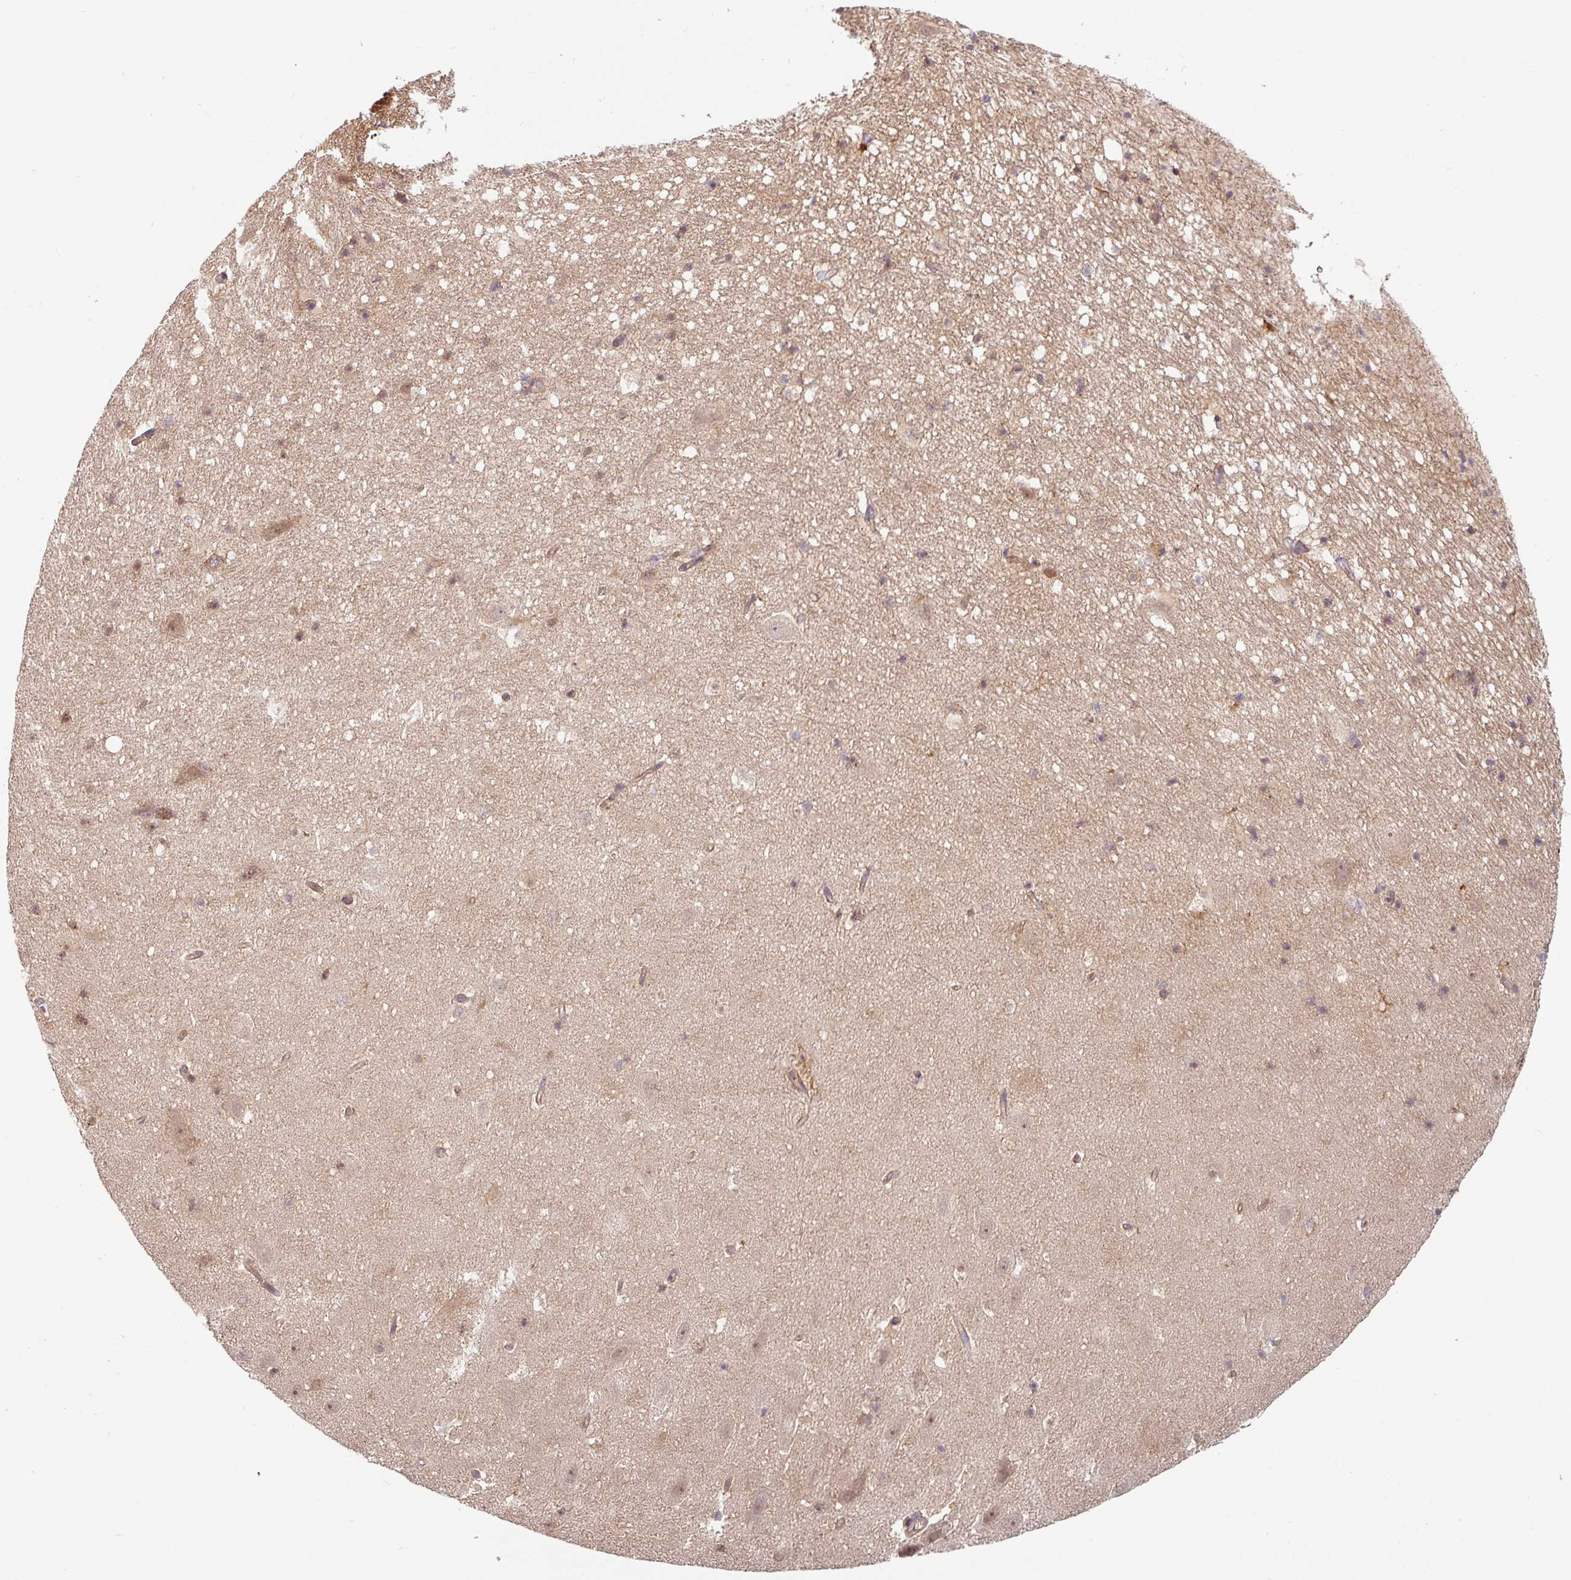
{"staining": {"intensity": "negative", "quantity": "none", "location": "none"}, "tissue": "hippocampus", "cell_type": "Glial cells", "image_type": "normal", "snomed": [{"axis": "morphology", "description": "Normal tissue, NOS"}, {"axis": "topography", "description": "Hippocampus"}], "caption": "This is an IHC histopathology image of benign hippocampus. There is no positivity in glial cells.", "gene": "SHB", "patient": {"sex": "male", "age": 37}}